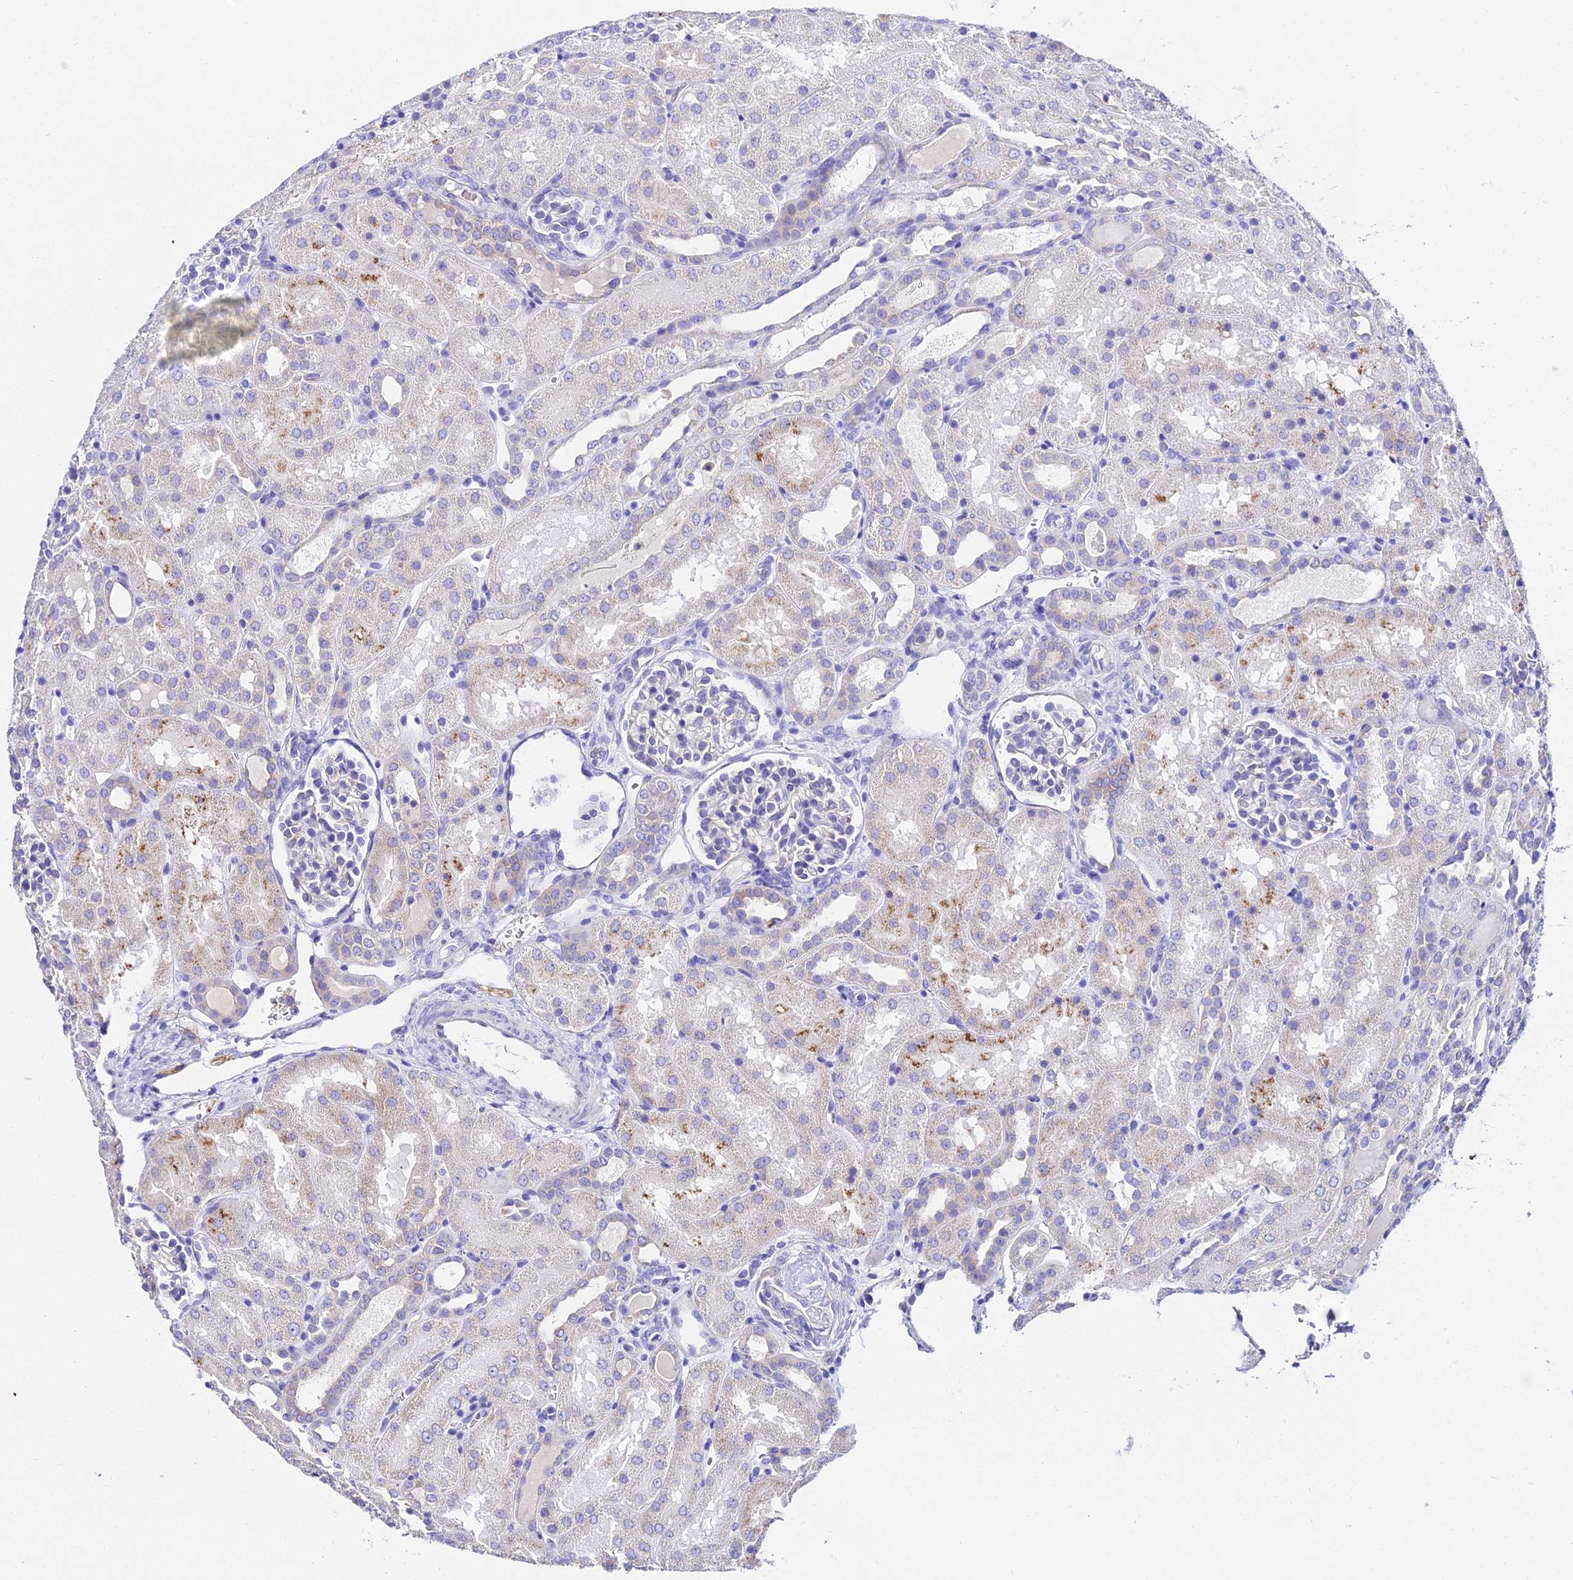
{"staining": {"intensity": "negative", "quantity": "none", "location": "none"}, "tissue": "kidney", "cell_type": "Cells in glomeruli", "image_type": "normal", "snomed": [{"axis": "morphology", "description": "Normal tissue, NOS"}, {"axis": "topography", "description": "Kidney"}], "caption": "Immunohistochemical staining of unremarkable kidney demonstrates no significant positivity in cells in glomeruli. The staining was performed using DAB to visualize the protein expression in brown, while the nuclei were stained in blue with hematoxylin (Magnification: 20x).", "gene": "TUBA1A", "patient": {"sex": "male", "age": 1}}